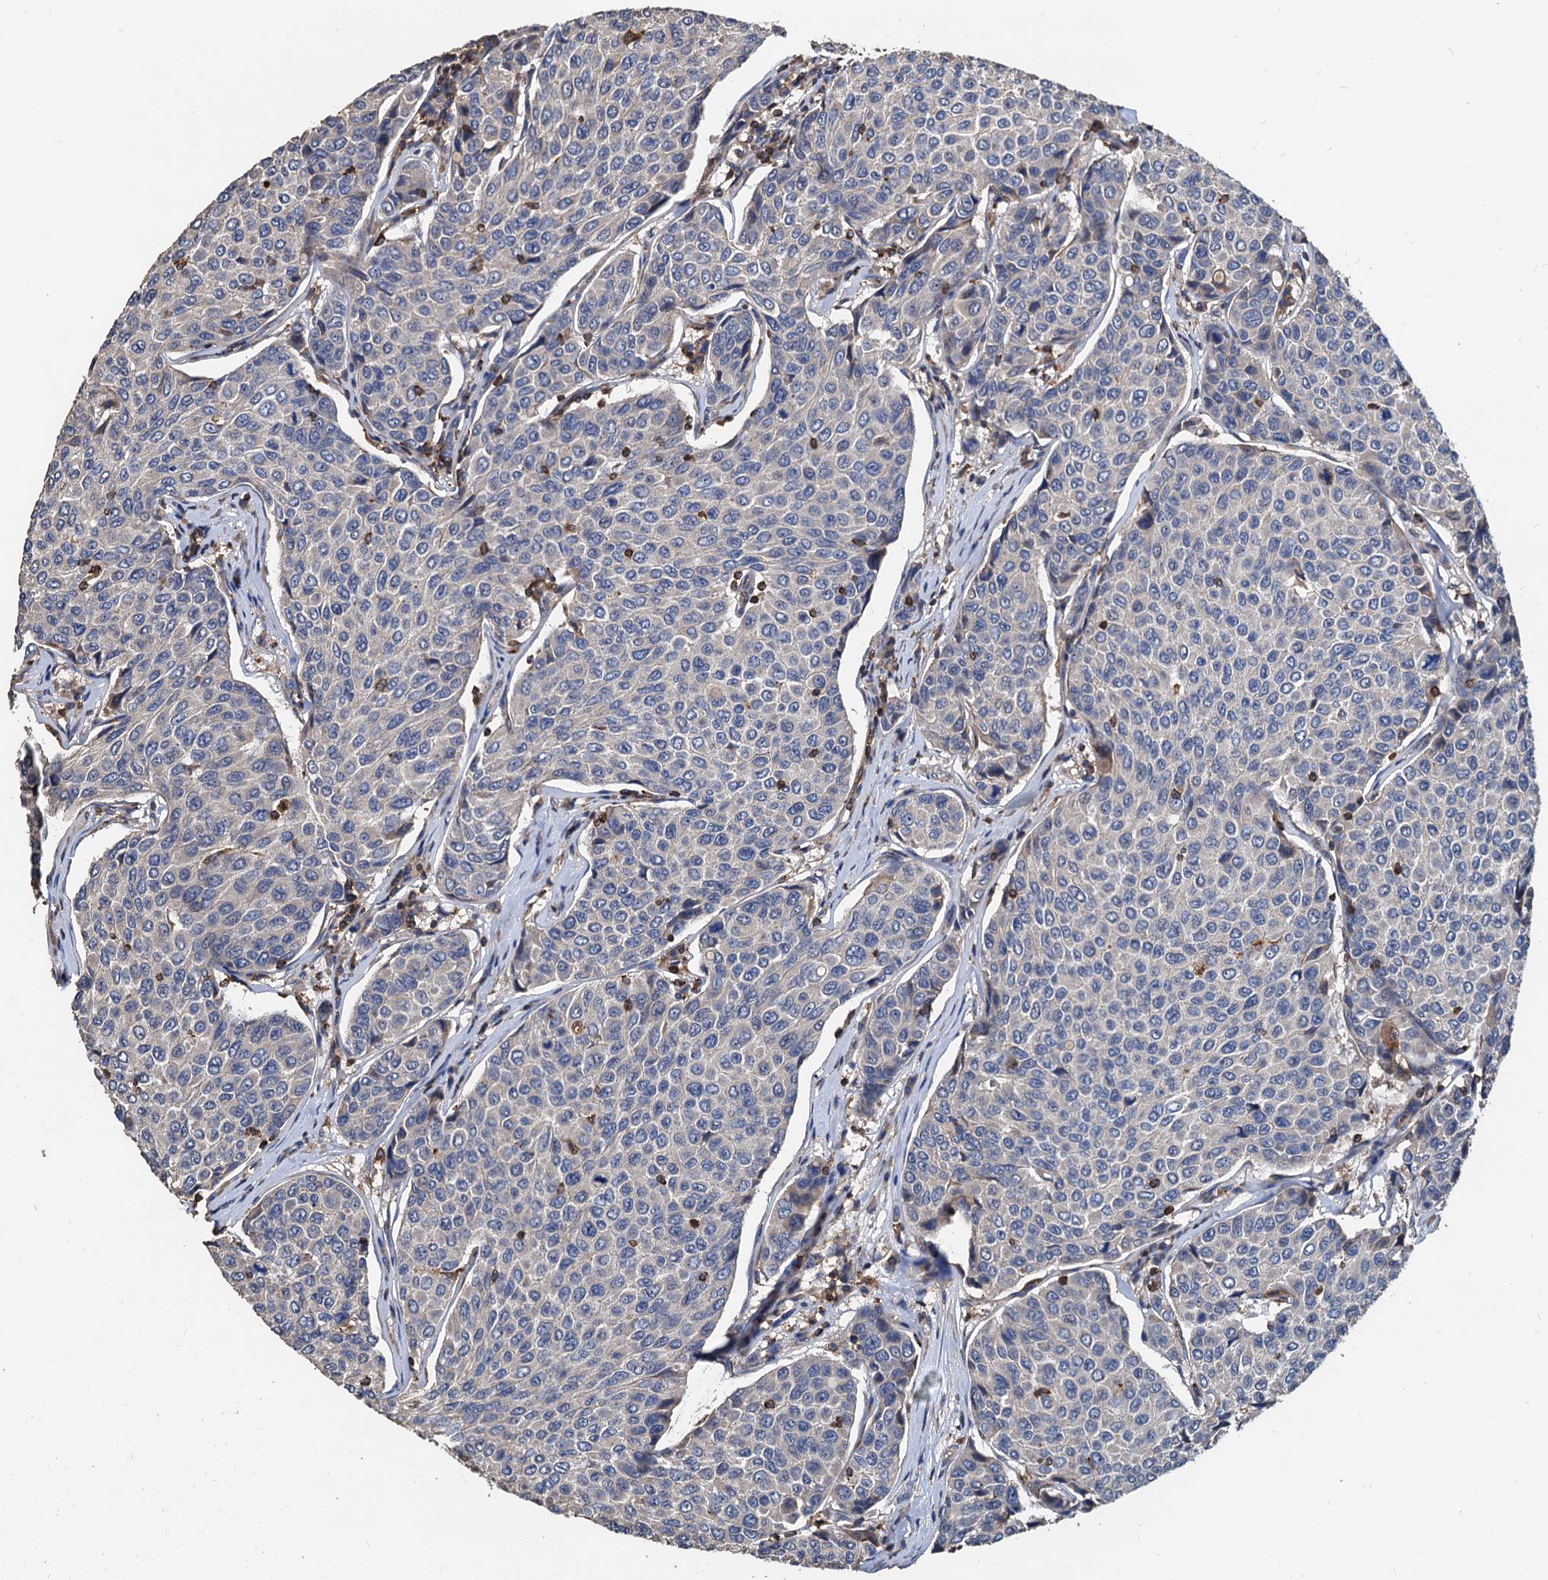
{"staining": {"intensity": "negative", "quantity": "none", "location": "none"}, "tissue": "breast cancer", "cell_type": "Tumor cells", "image_type": "cancer", "snomed": [{"axis": "morphology", "description": "Duct carcinoma"}, {"axis": "topography", "description": "Breast"}], "caption": "Histopathology image shows no significant protein expression in tumor cells of breast cancer. (DAB immunohistochemistry (IHC), high magnification).", "gene": "LCP2", "patient": {"sex": "female", "age": 55}}